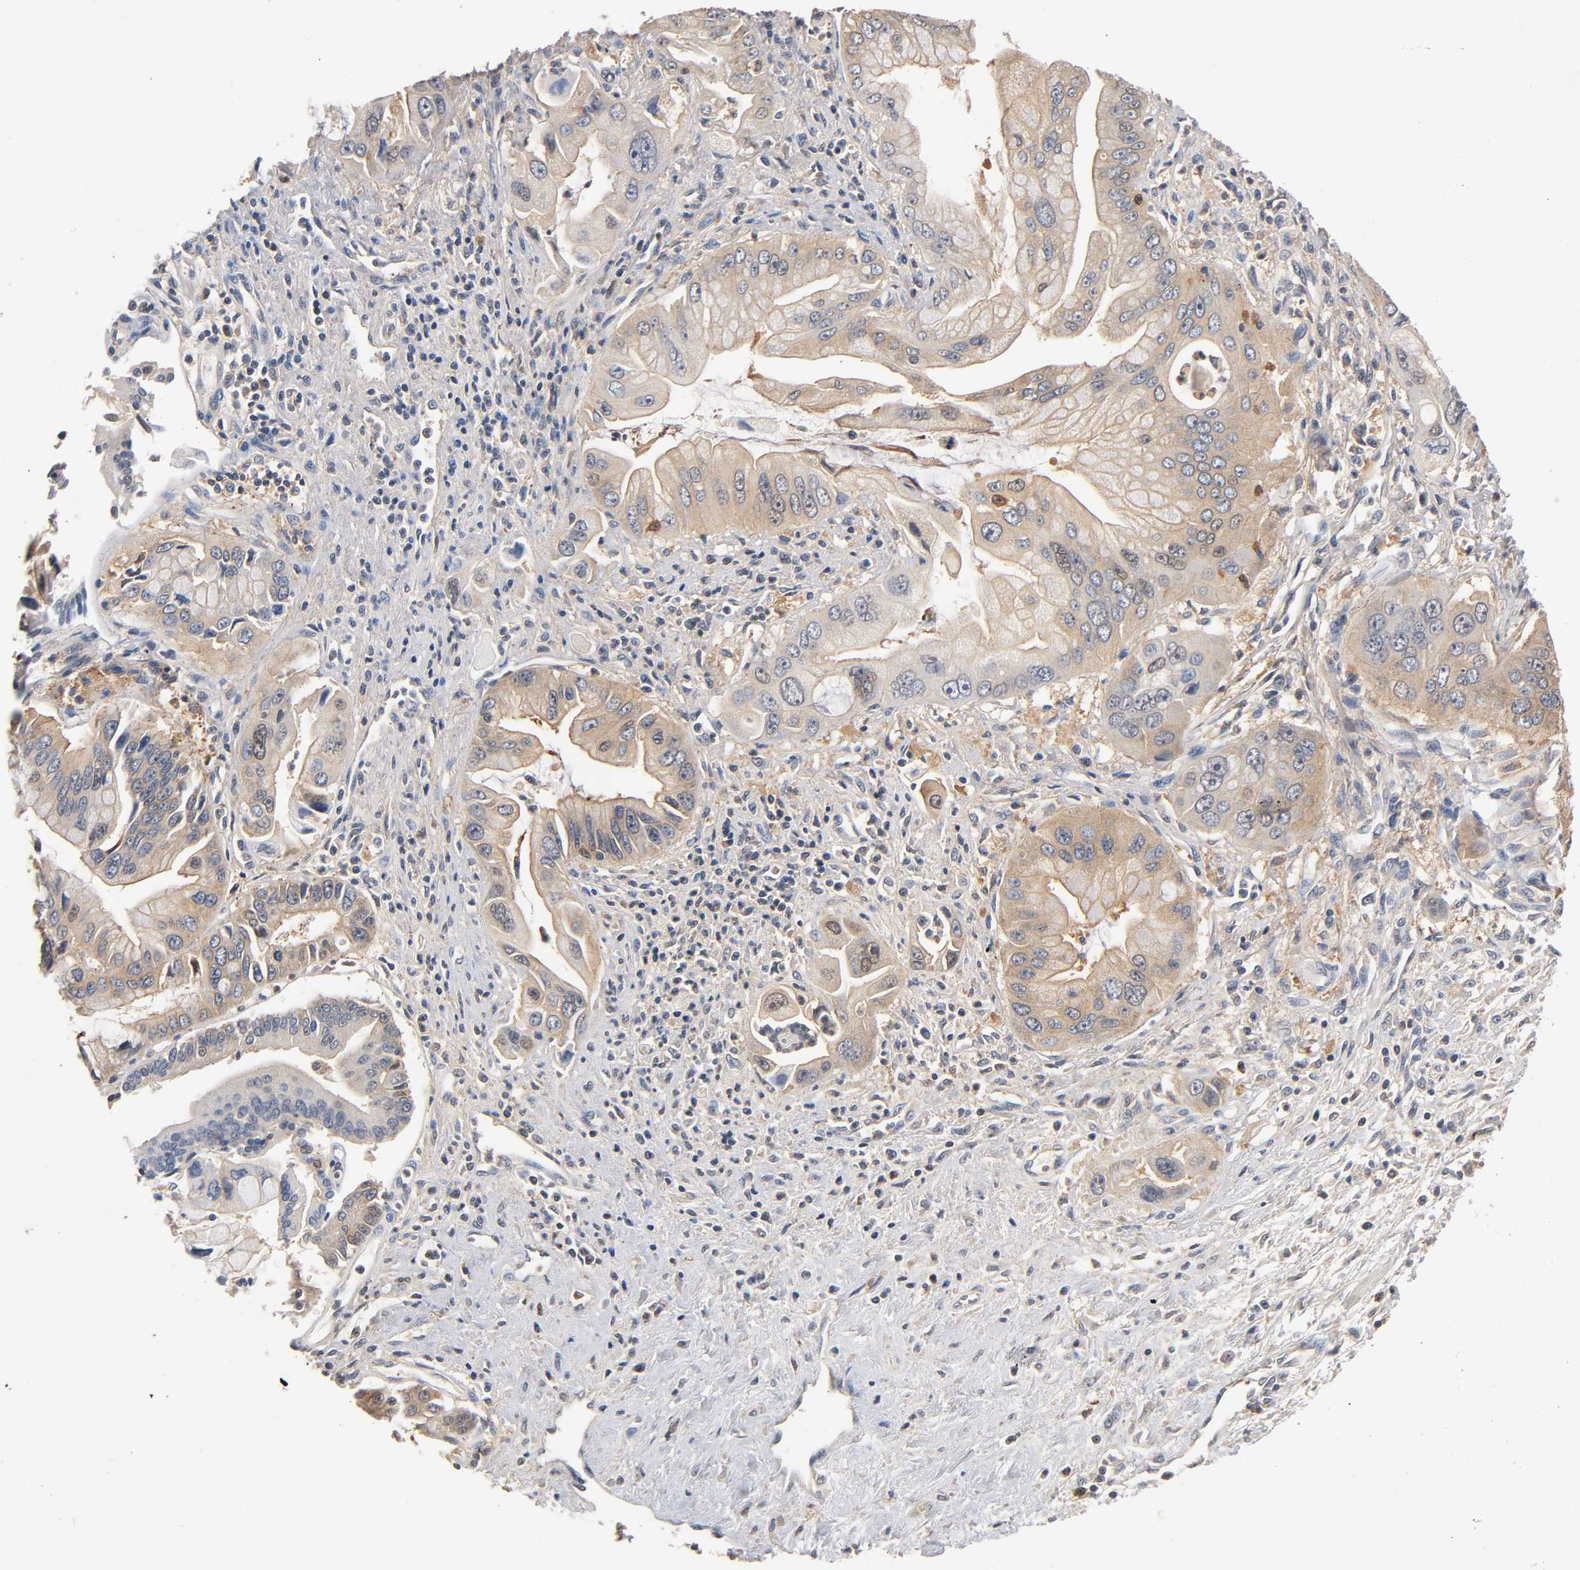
{"staining": {"intensity": "weak", "quantity": ">75%", "location": "cytoplasmic/membranous"}, "tissue": "pancreatic cancer", "cell_type": "Tumor cells", "image_type": "cancer", "snomed": [{"axis": "morphology", "description": "Adenocarcinoma, NOS"}, {"axis": "topography", "description": "Pancreas"}], "caption": "Immunohistochemical staining of pancreatic cancer reveals low levels of weak cytoplasmic/membranous protein expression in about >75% of tumor cells.", "gene": "ALDOA", "patient": {"sex": "male", "age": 59}}